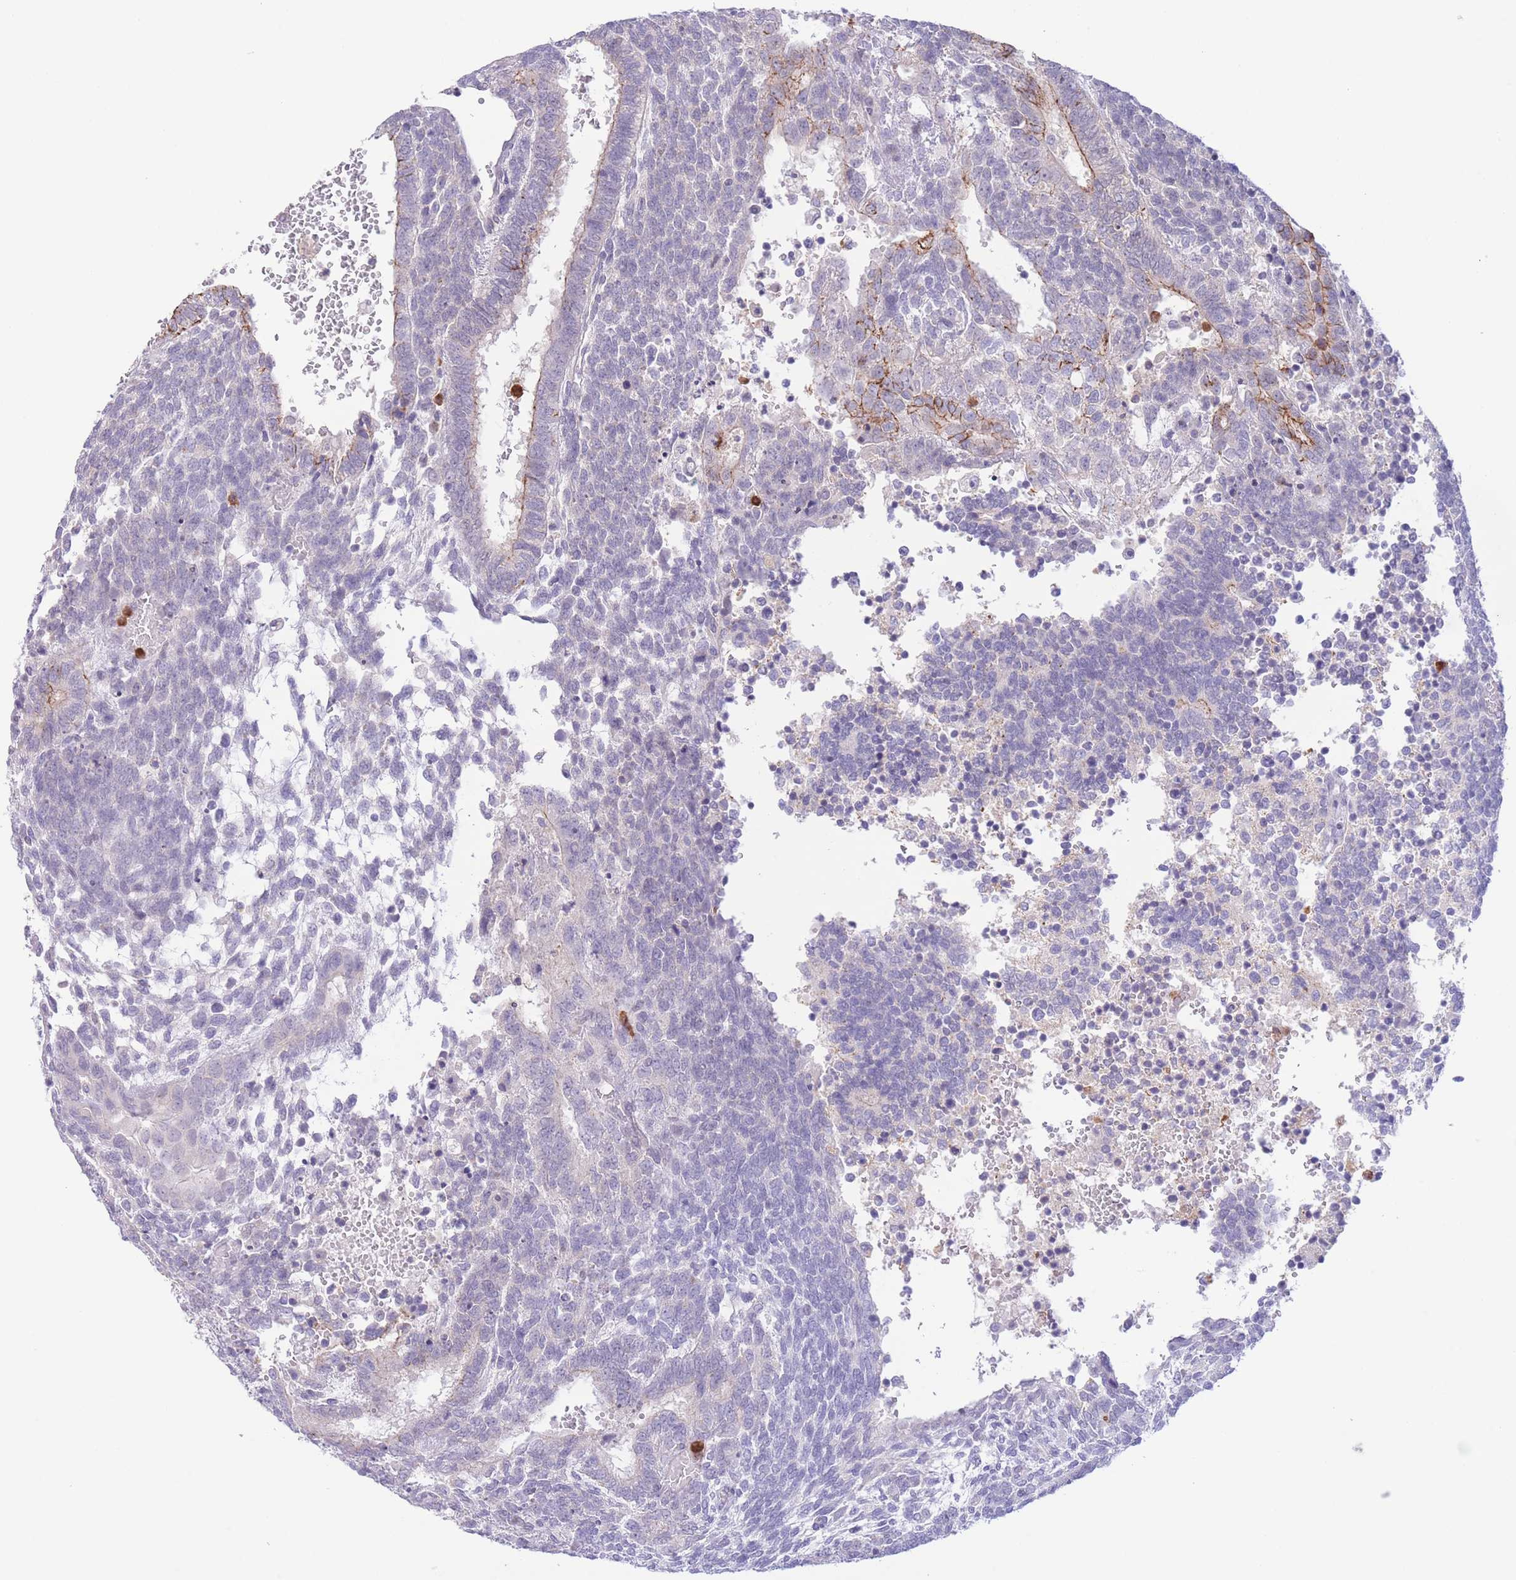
{"staining": {"intensity": "moderate", "quantity": "<25%", "location": "cytoplasmic/membranous"}, "tissue": "testis cancer", "cell_type": "Tumor cells", "image_type": "cancer", "snomed": [{"axis": "morphology", "description": "Carcinoma, Embryonal, NOS"}, {"axis": "topography", "description": "Testis"}], "caption": "Protein staining displays moderate cytoplasmic/membranous staining in approximately <25% of tumor cells in testis cancer (embryonal carcinoma). The protein is shown in brown color, while the nuclei are stained blue.", "gene": "LCLAT1", "patient": {"sex": "male", "age": 23}}